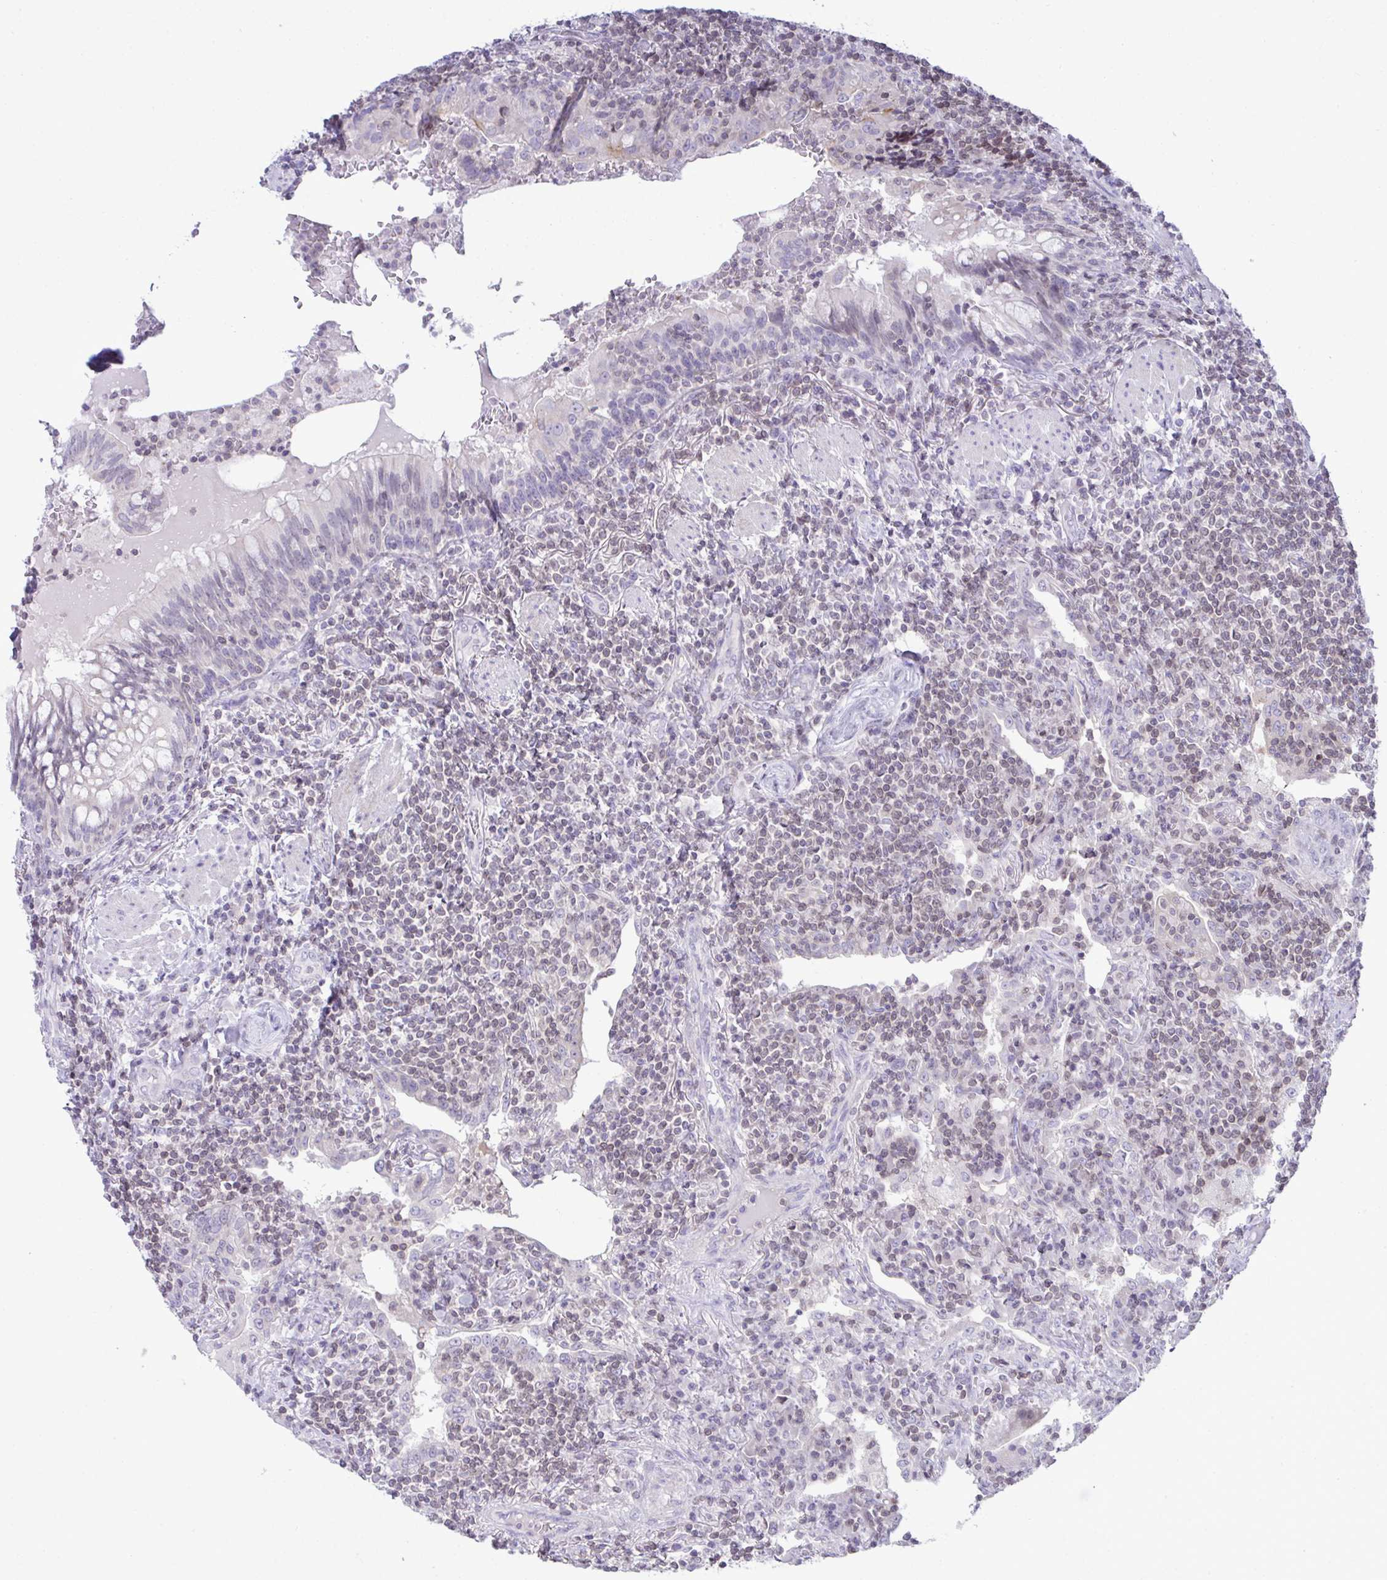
{"staining": {"intensity": "weak", "quantity": "<25%", "location": "nuclear"}, "tissue": "lymphoma", "cell_type": "Tumor cells", "image_type": "cancer", "snomed": [{"axis": "morphology", "description": "Malignant lymphoma, non-Hodgkin's type, Low grade"}, {"axis": "topography", "description": "Lung"}], "caption": "High power microscopy micrograph of an immunohistochemistry (IHC) photomicrograph of low-grade malignant lymphoma, non-Hodgkin's type, revealing no significant positivity in tumor cells.", "gene": "OR7A5", "patient": {"sex": "female", "age": 71}}